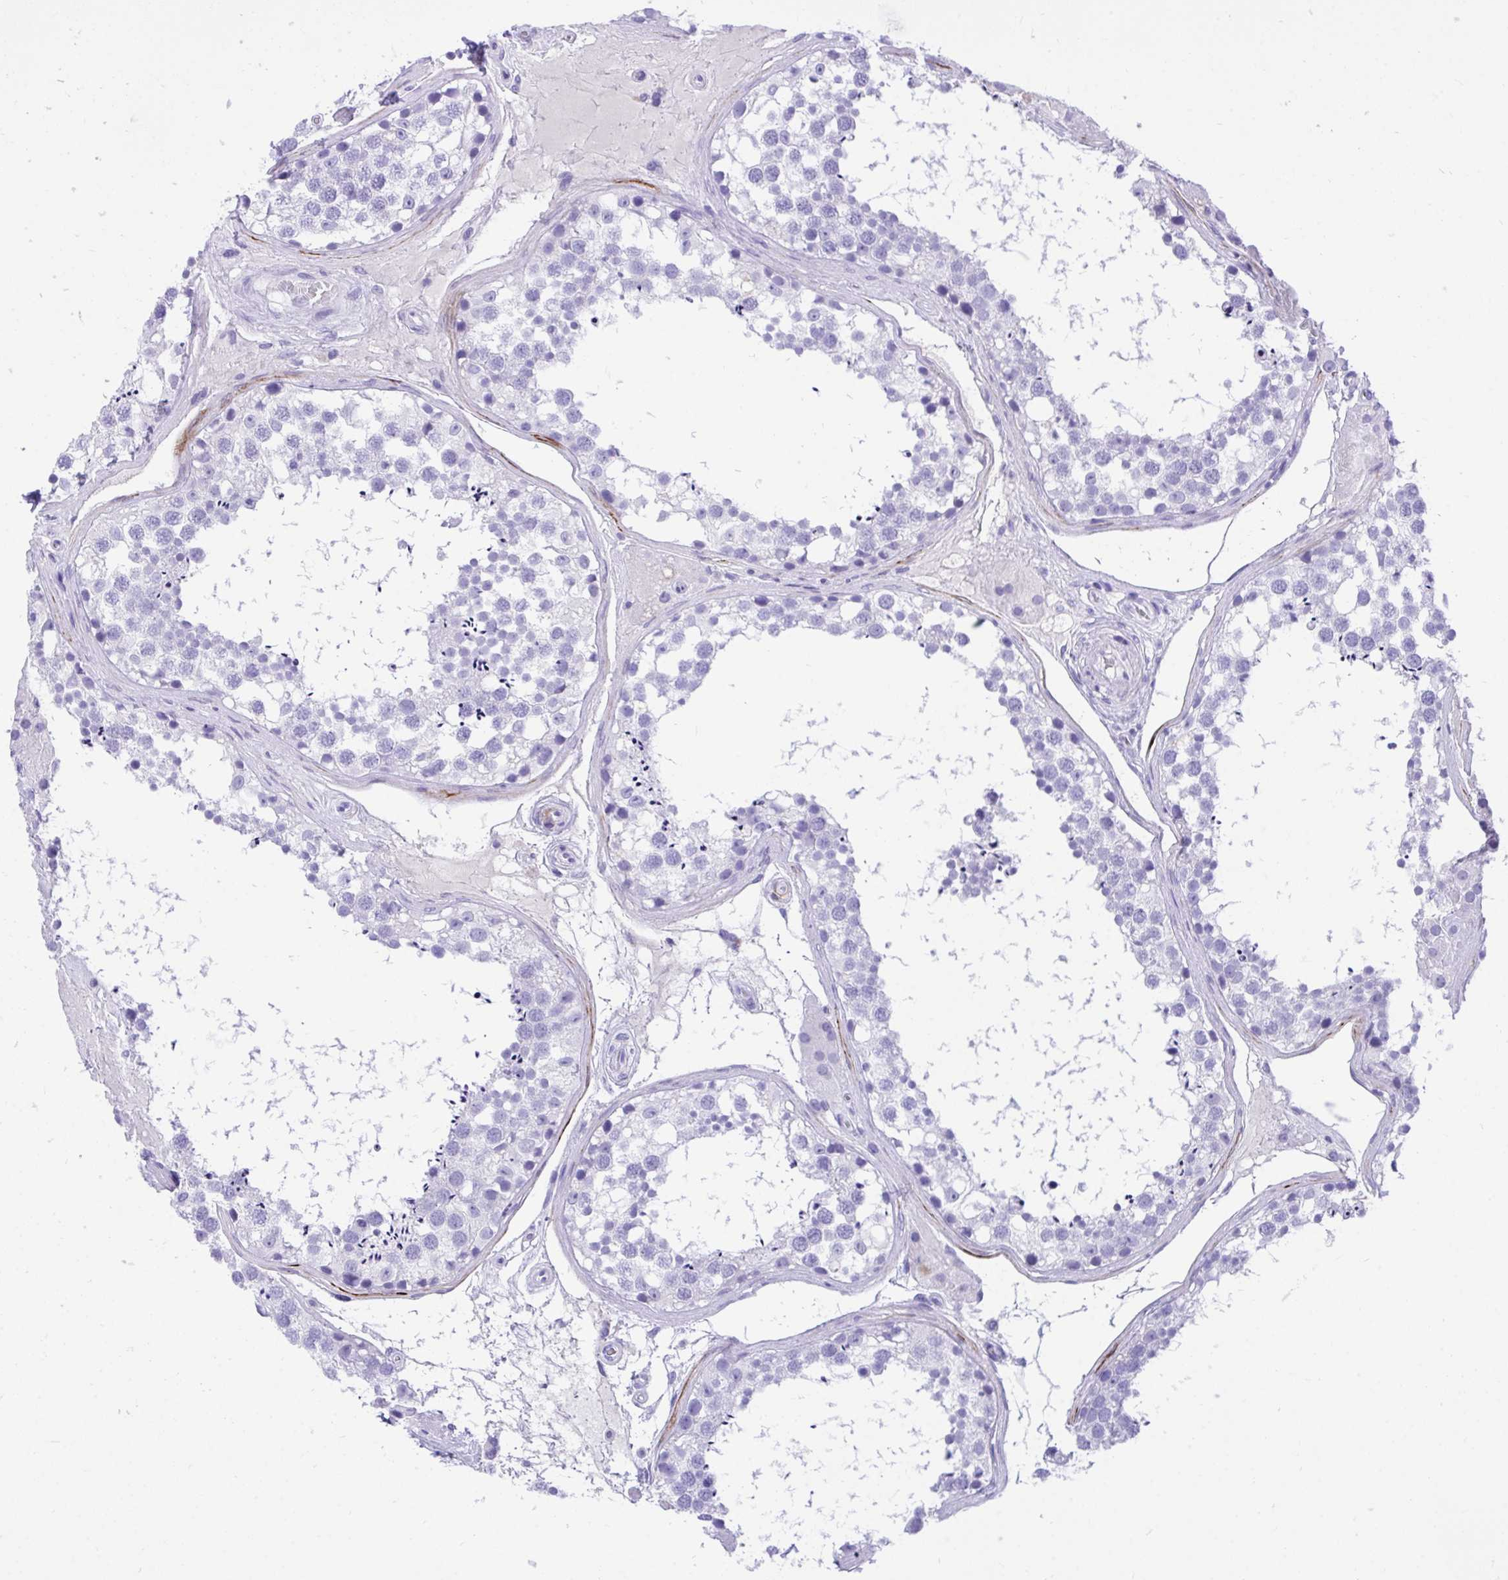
{"staining": {"intensity": "negative", "quantity": "none", "location": "none"}, "tissue": "testis", "cell_type": "Cells in seminiferous ducts", "image_type": "normal", "snomed": [{"axis": "morphology", "description": "Normal tissue, NOS"}, {"axis": "morphology", "description": "Seminoma, NOS"}, {"axis": "topography", "description": "Testis"}], "caption": "Immunohistochemistry (IHC) of benign human testis exhibits no expression in cells in seminiferous ducts.", "gene": "KCNN4", "patient": {"sex": "male", "age": 65}}